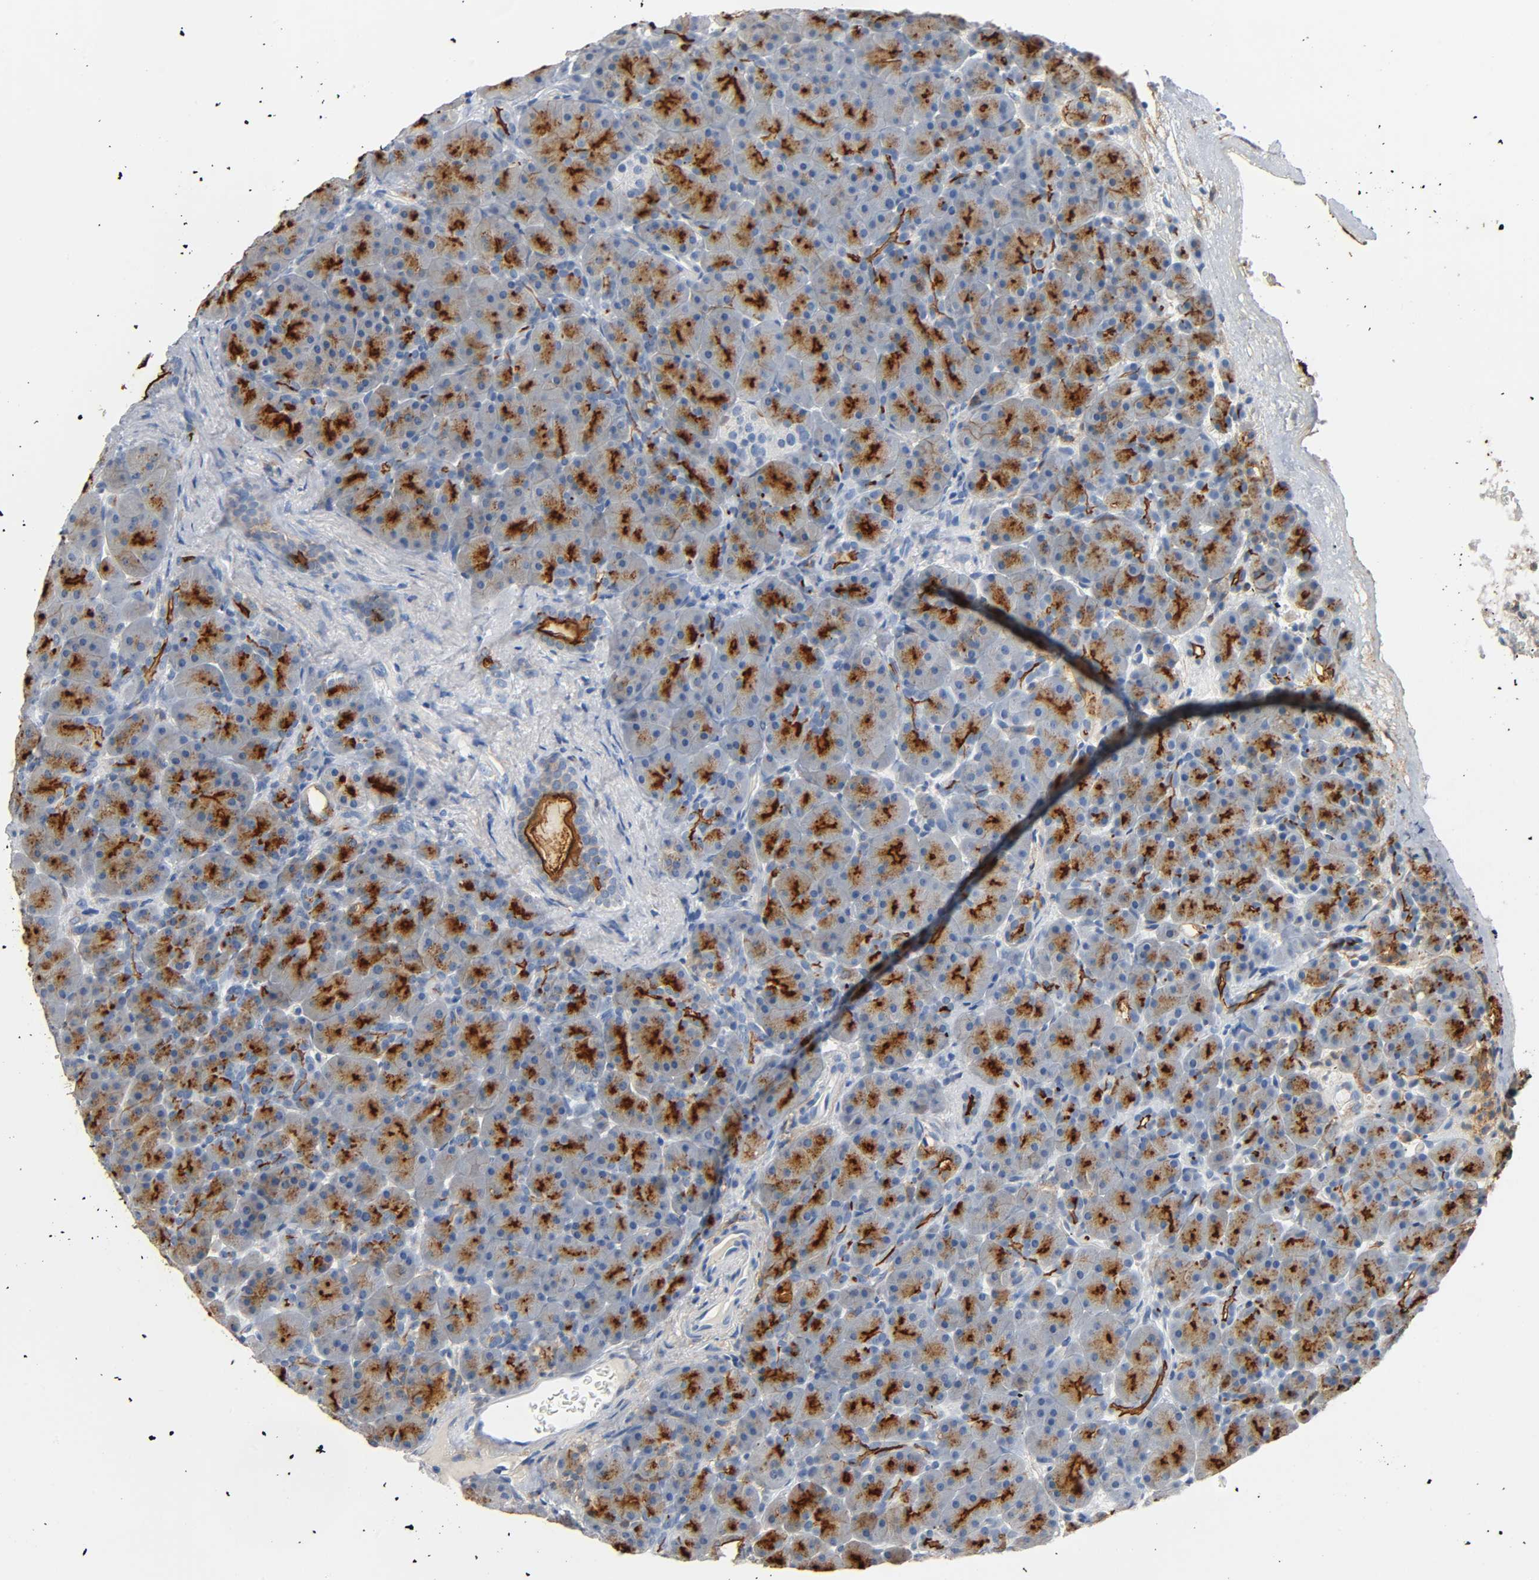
{"staining": {"intensity": "strong", "quantity": "25%-75%", "location": "cytoplasmic/membranous"}, "tissue": "pancreas", "cell_type": "Exocrine glandular cells", "image_type": "normal", "snomed": [{"axis": "morphology", "description": "Normal tissue, NOS"}, {"axis": "topography", "description": "Pancreas"}], "caption": "Unremarkable pancreas demonstrates strong cytoplasmic/membranous expression in approximately 25%-75% of exocrine glandular cells, visualized by immunohistochemistry.", "gene": "ANPEP", "patient": {"sex": "male", "age": 66}}